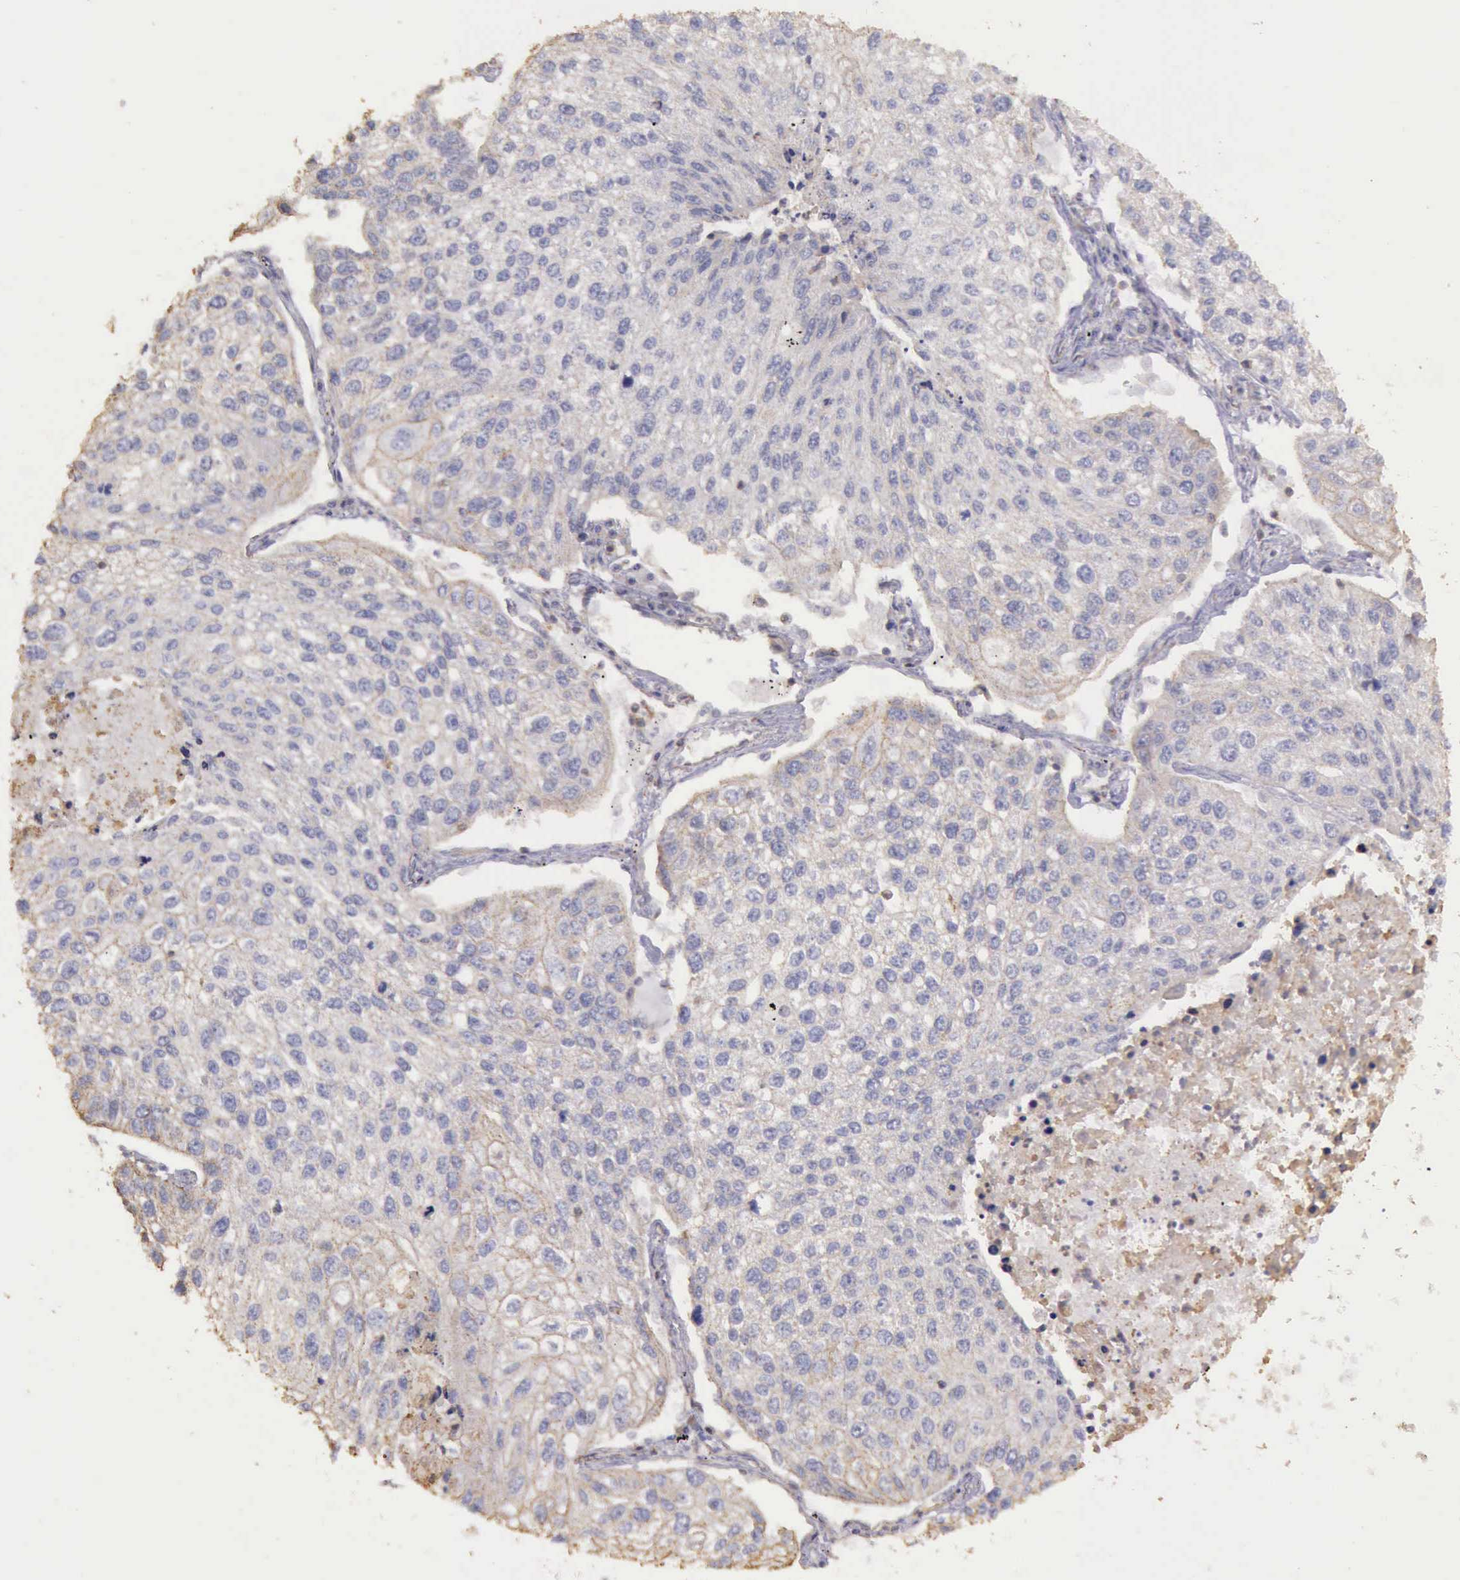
{"staining": {"intensity": "negative", "quantity": "none", "location": "none"}, "tissue": "lung cancer", "cell_type": "Tumor cells", "image_type": "cancer", "snomed": [{"axis": "morphology", "description": "Squamous cell carcinoma, NOS"}, {"axis": "topography", "description": "Lung"}], "caption": "Tumor cells show no significant expression in lung squamous cell carcinoma.", "gene": "ARHGAP4", "patient": {"sex": "male", "age": 75}}